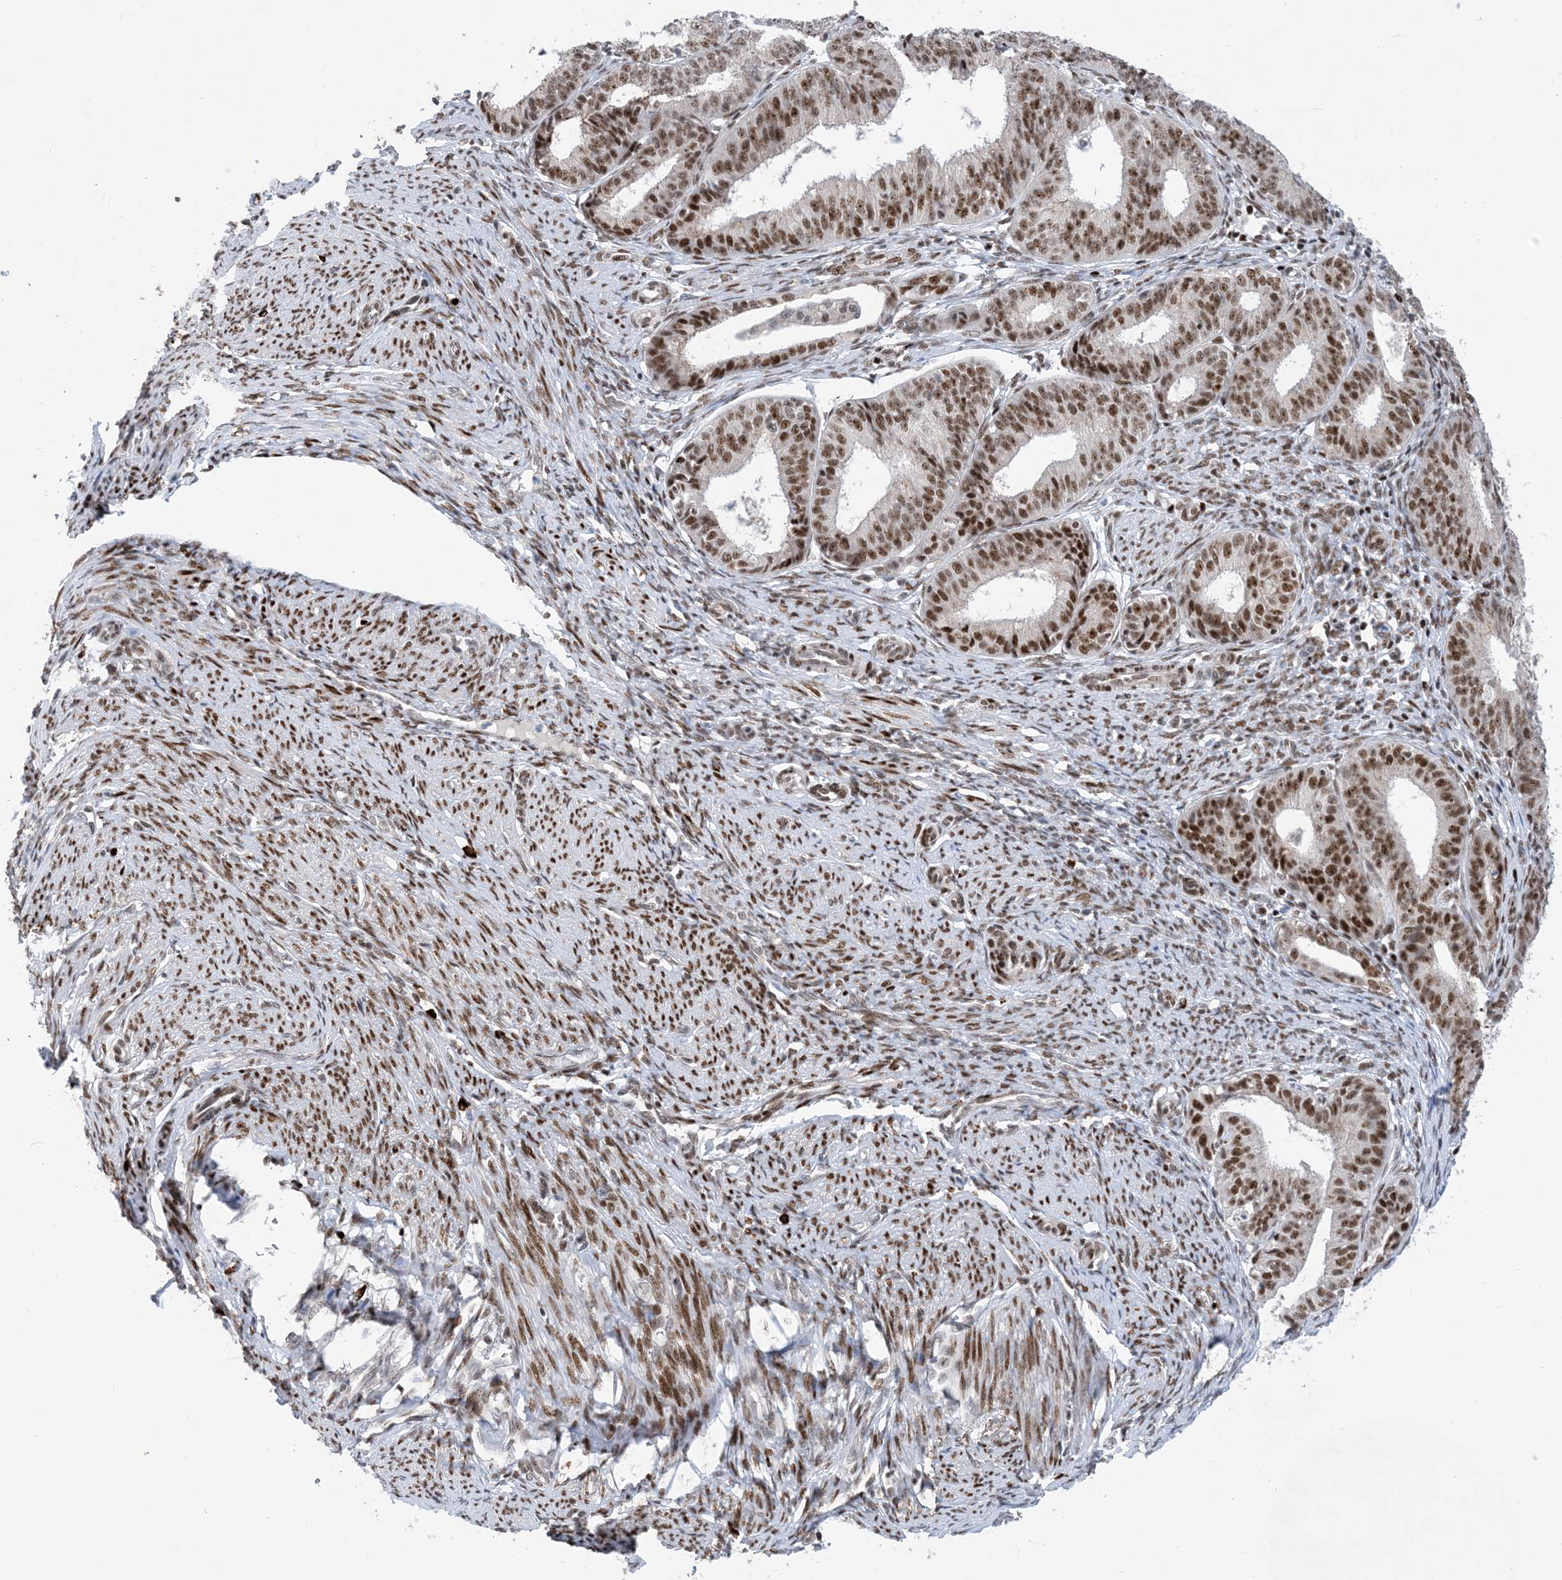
{"staining": {"intensity": "moderate", "quantity": ">75%", "location": "nuclear"}, "tissue": "endometrial cancer", "cell_type": "Tumor cells", "image_type": "cancer", "snomed": [{"axis": "morphology", "description": "Adenocarcinoma, NOS"}, {"axis": "topography", "description": "Endometrium"}], "caption": "Moderate nuclear staining is identified in approximately >75% of tumor cells in endometrial cancer. (DAB (3,3'-diaminobenzidine) = brown stain, brightfield microscopy at high magnification).", "gene": "TSPYL1", "patient": {"sex": "female", "age": 51}}